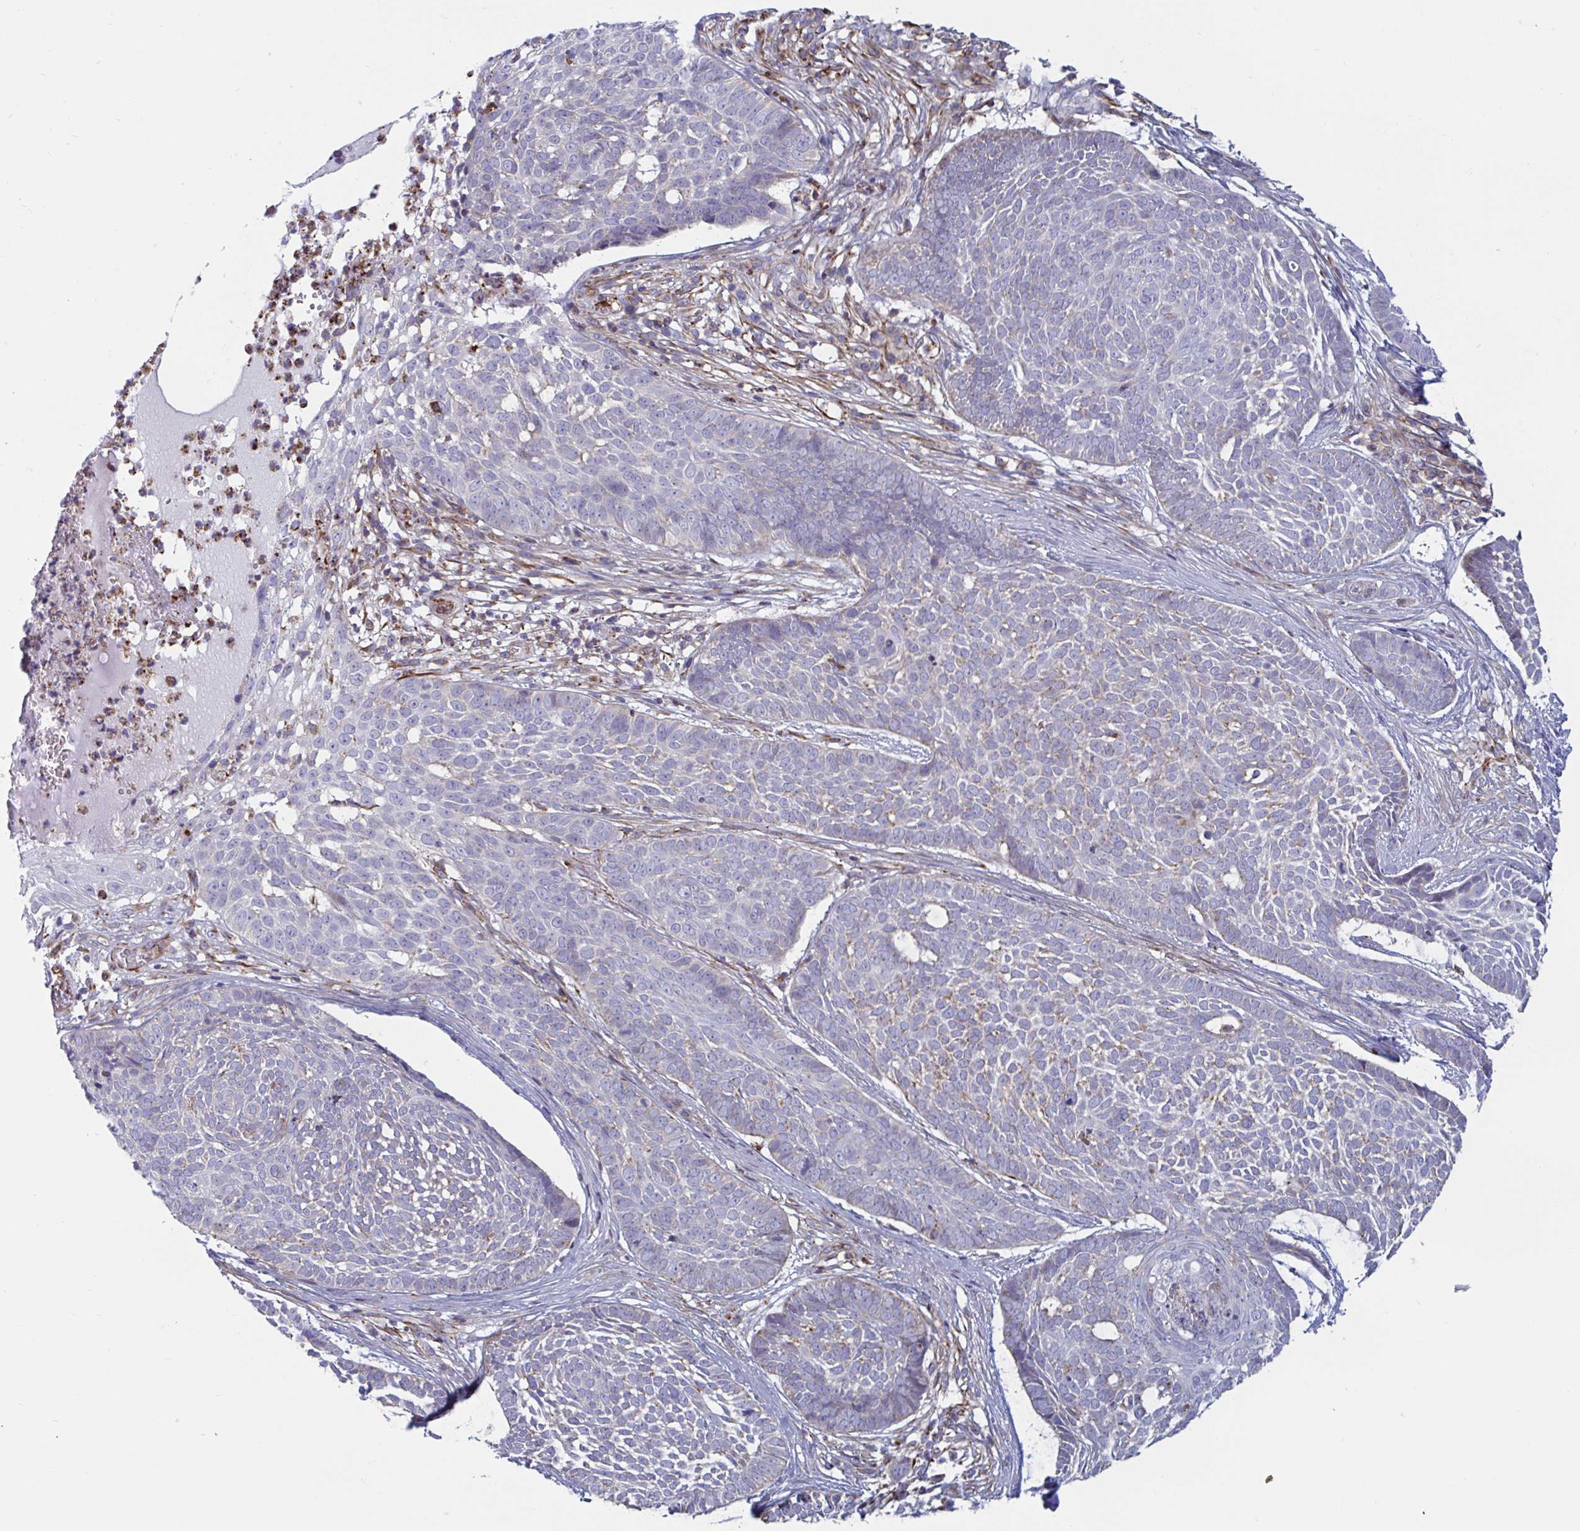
{"staining": {"intensity": "weak", "quantity": "<25%", "location": "cytoplasmic/membranous"}, "tissue": "skin cancer", "cell_type": "Tumor cells", "image_type": "cancer", "snomed": [{"axis": "morphology", "description": "Basal cell carcinoma"}, {"axis": "topography", "description": "Skin"}], "caption": "Immunohistochemistry of human skin cancer (basal cell carcinoma) reveals no expression in tumor cells.", "gene": "SLC9A6", "patient": {"sex": "female", "age": 89}}